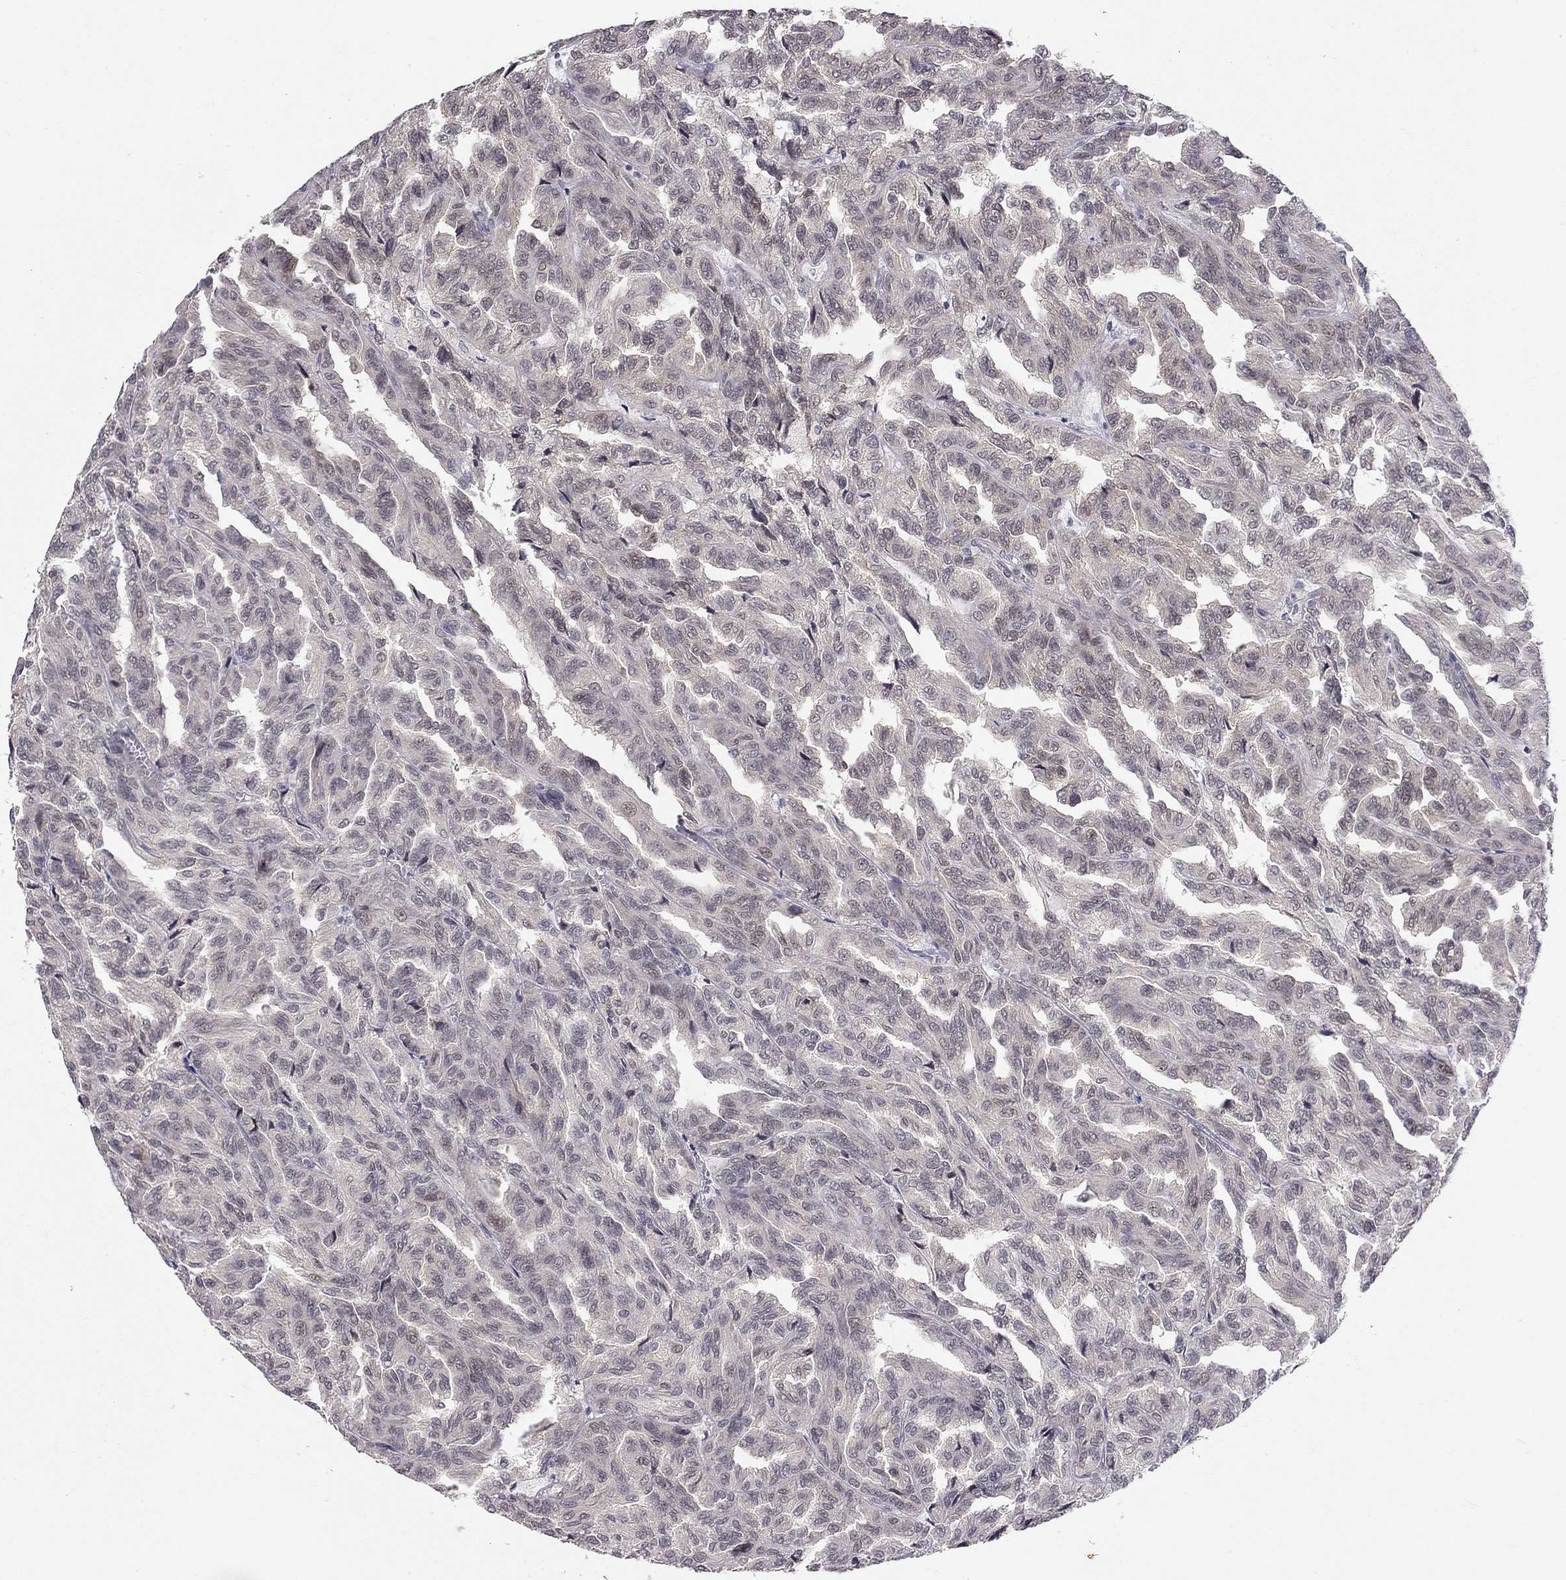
{"staining": {"intensity": "negative", "quantity": "none", "location": "none"}, "tissue": "renal cancer", "cell_type": "Tumor cells", "image_type": "cancer", "snomed": [{"axis": "morphology", "description": "Adenocarcinoma, NOS"}, {"axis": "topography", "description": "Kidney"}], "caption": "This photomicrograph is of renal cancer stained with IHC to label a protein in brown with the nuclei are counter-stained blue. There is no expression in tumor cells.", "gene": "STXBP6", "patient": {"sex": "male", "age": 79}}